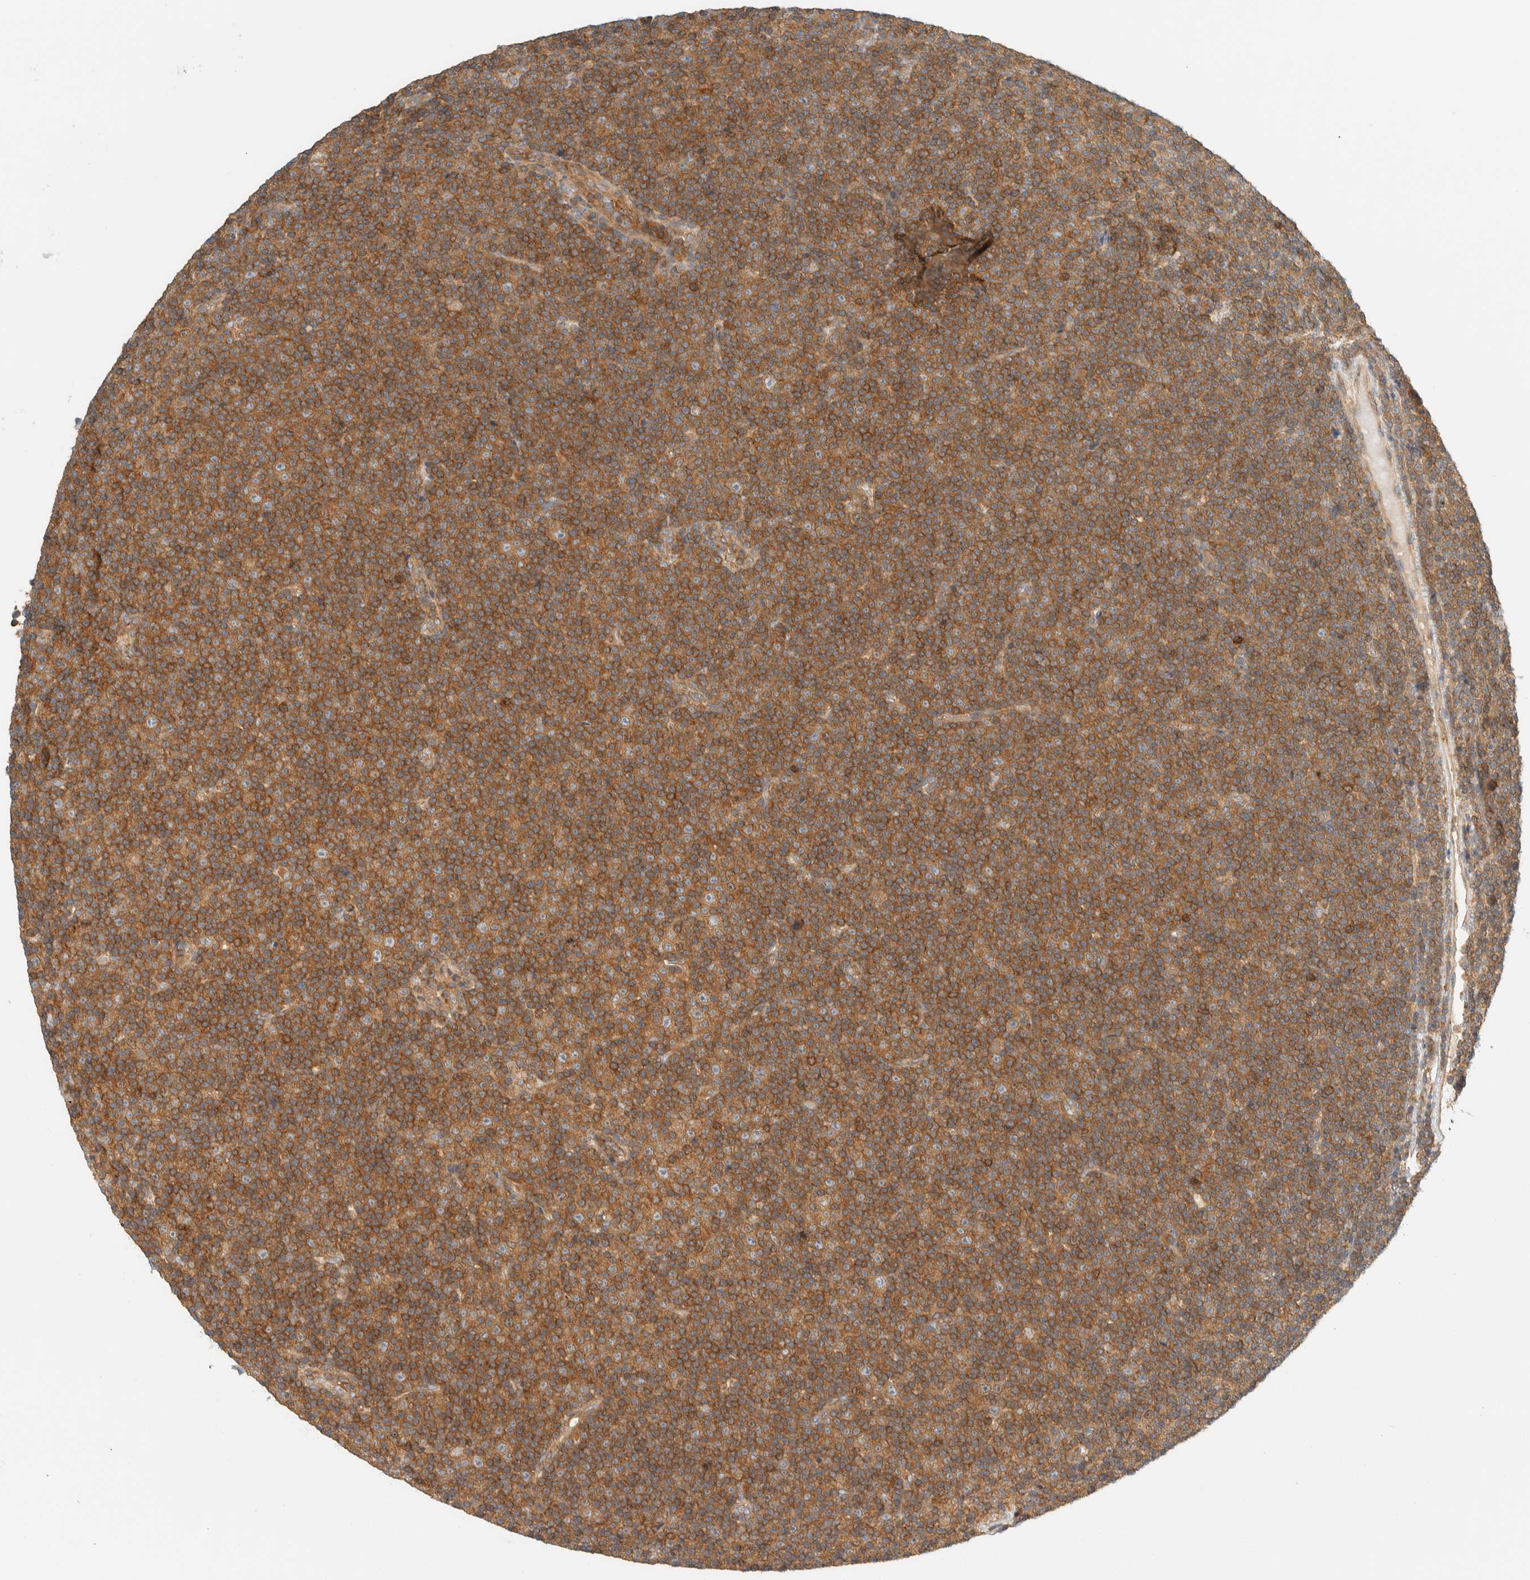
{"staining": {"intensity": "moderate", "quantity": ">75%", "location": "cytoplasmic/membranous"}, "tissue": "lymphoma", "cell_type": "Tumor cells", "image_type": "cancer", "snomed": [{"axis": "morphology", "description": "Malignant lymphoma, non-Hodgkin's type, Low grade"}, {"axis": "topography", "description": "Lymph node"}], "caption": "Brown immunohistochemical staining in lymphoma displays moderate cytoplasmic/membranous positivity in approximately >75% of tumor cells. (Brightfield microscopy of DAB IHC at high magnification).", "gene": "ARFGEF1", "patient": {"sex": "female", "age": 67}}